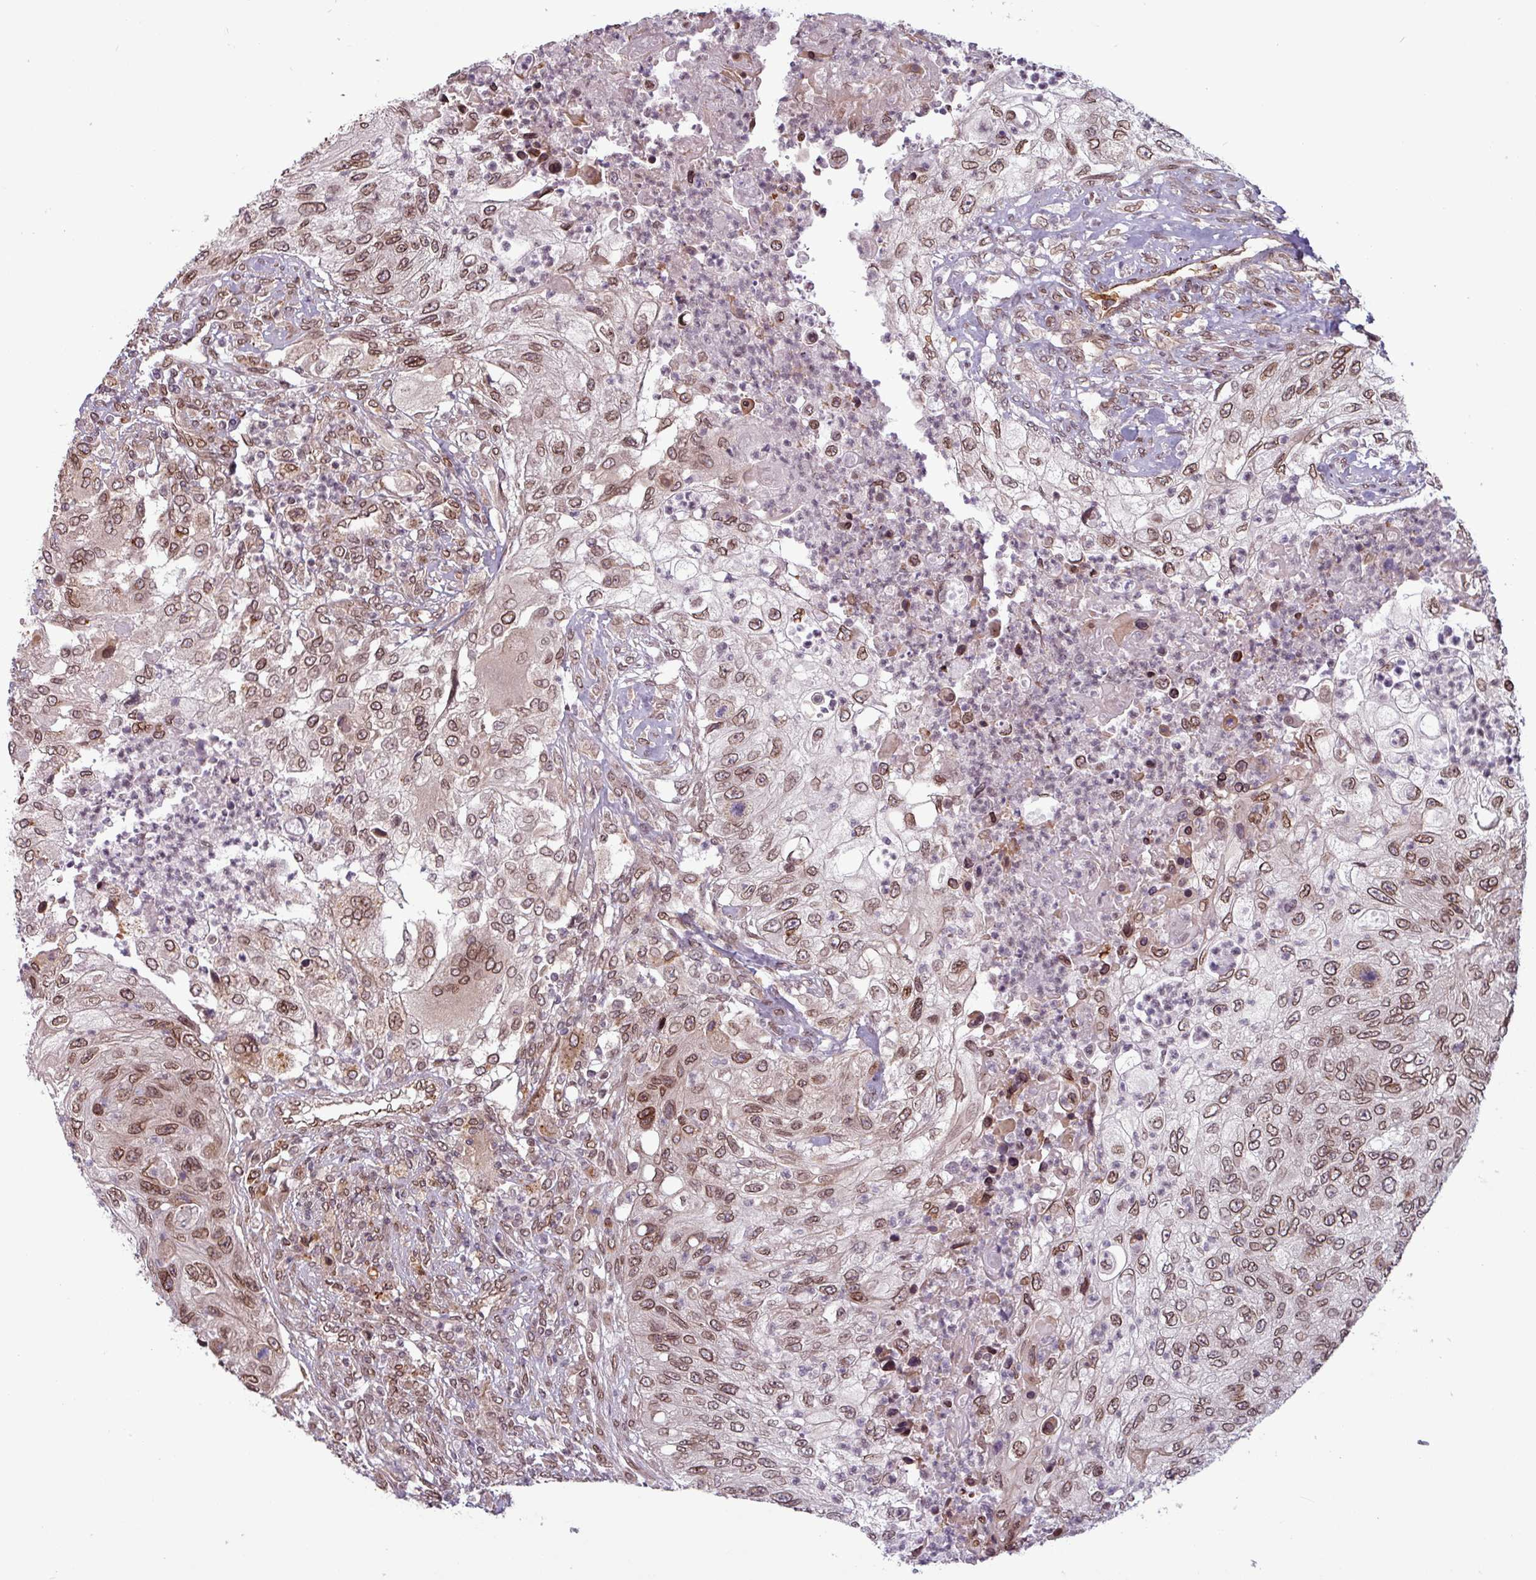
{"staining": {"intensity": "moderate", "quantity": ">75%", "location": "nuclear"}, "tissue": "urothelial cancer", "cell_type": "Tumor cells", "image_type": "cancer", "snomed": [{"axis": "morphology", "description": "Urothelial carcinoma, High grade"}, {"axis": "topography", "description": "Urinary bladder"}], "caption": "There is medium levels of moderate nuclear staining in tumor cells of high-grade urothelial carcinoma, as demonstrated by immunohistochemical staining (brown color).", "gene": "RBM4B", "patient": {"sex": "female", "age": 60}}